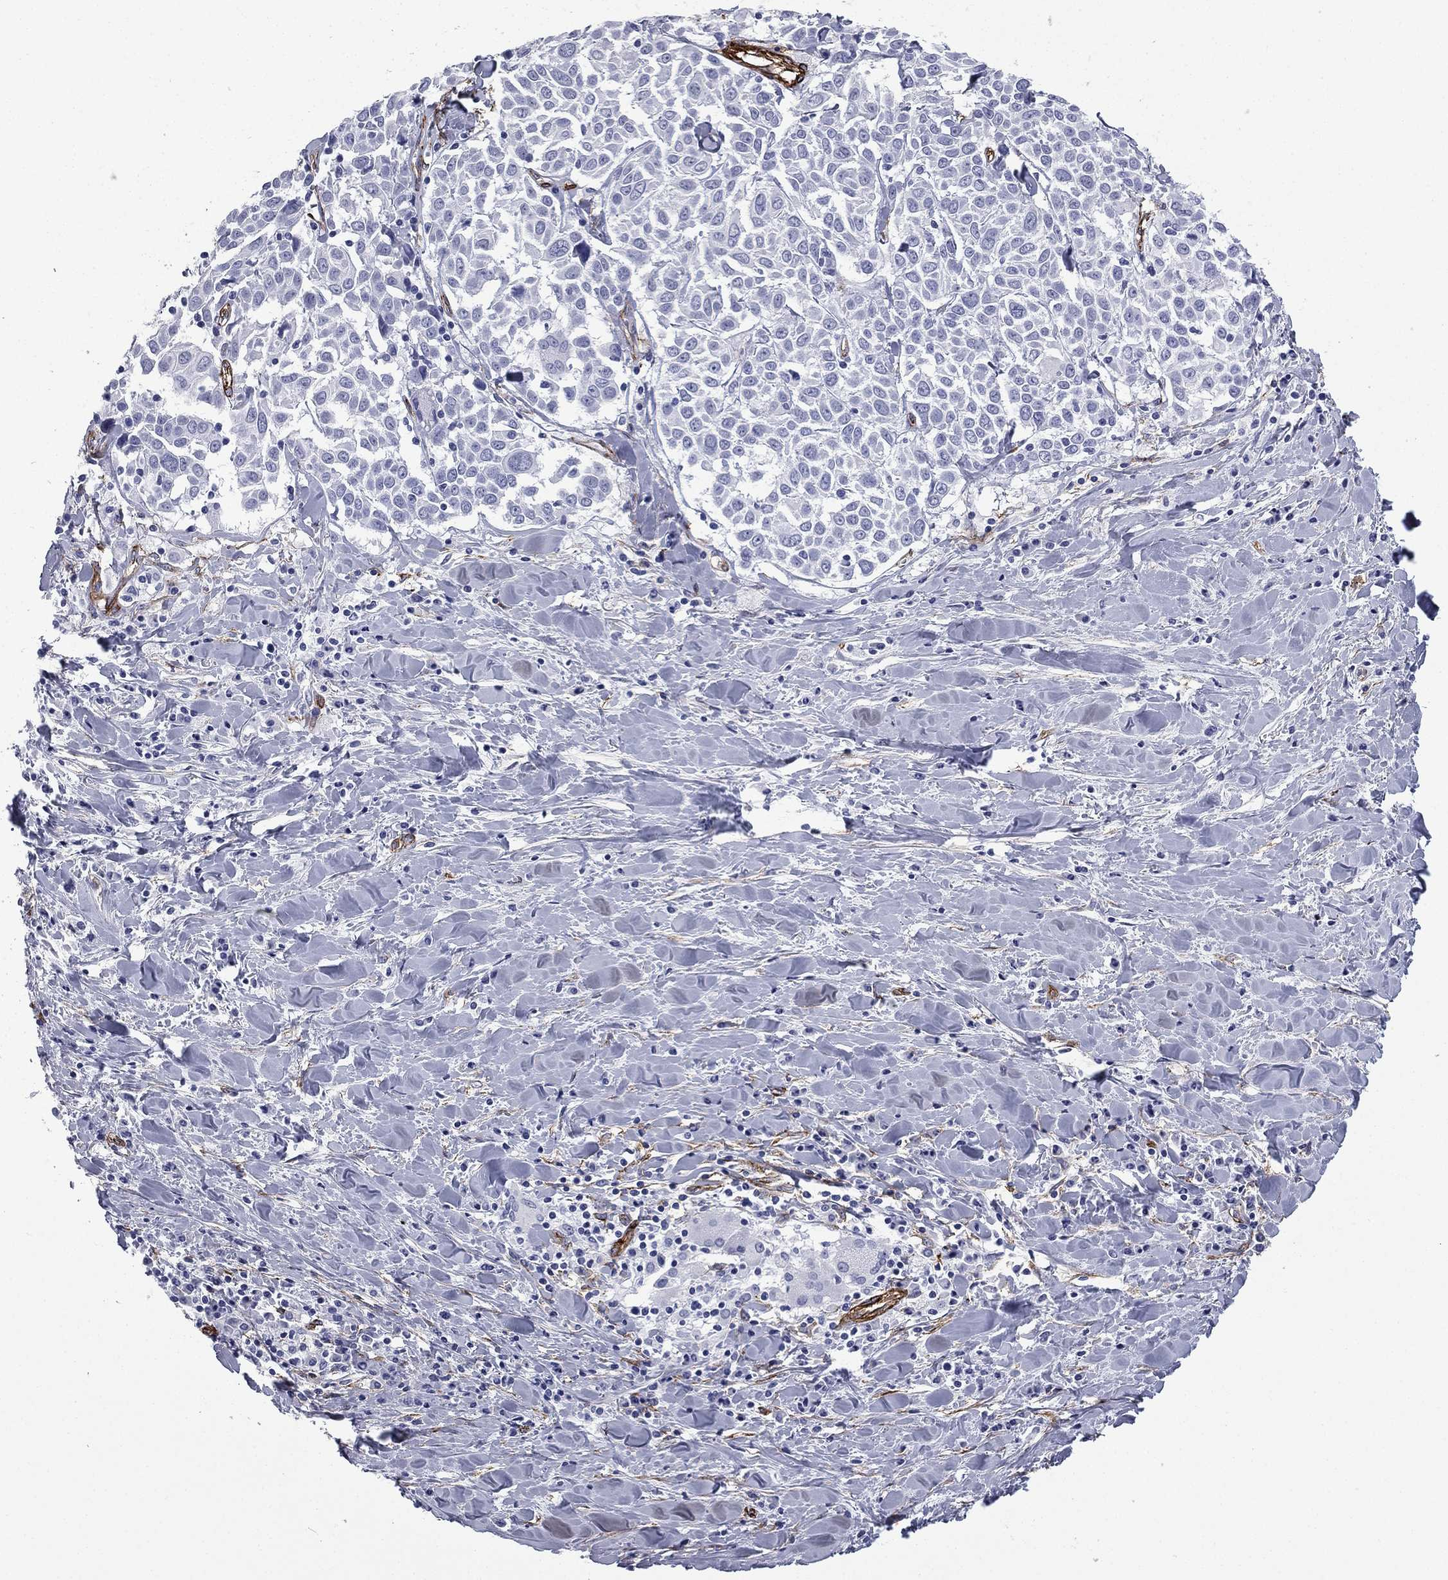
{"staining": {"intensity": "negative", "quantity": "none", "location": "none"}, "tissue": "lung cancer", "cell_type": "Tumor cells", "image_type": "cancer", "snomed": [{"axis": "morphology", "description": "Squamous cell carcinoma, NOS"}, {"axis": "topography", "description": "Lung"}], "caption": "A photomicrograph of human lung cancer is negative for staining in tumor cells. Nuclei are stained in blue.", "gene": "CAVIN3", "patient": {"sex": "male", "age": 57}}